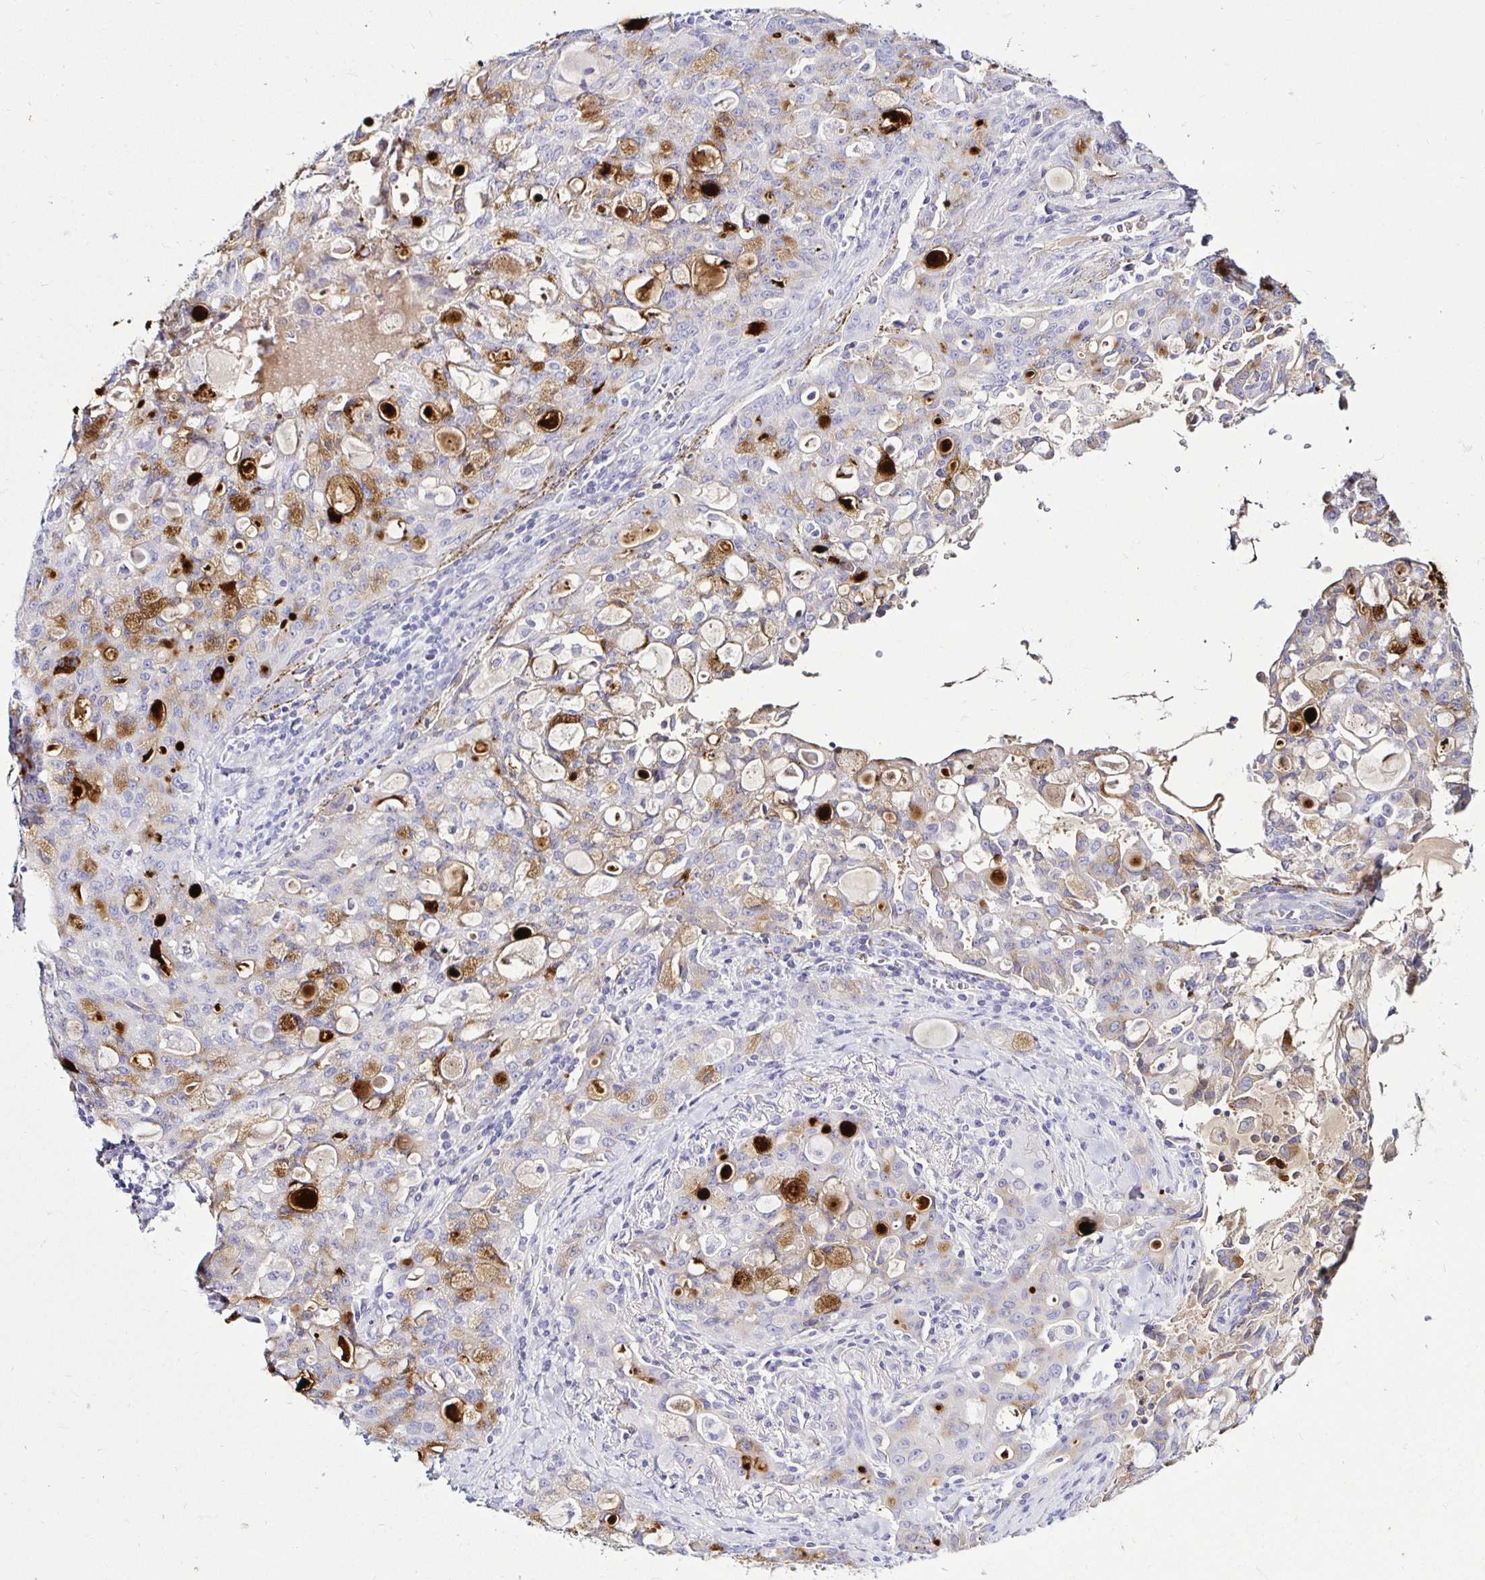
{"staining": {"intensity": "moderate", "quantity": "25%-75%", "location": "cytoplasmic/membranous"}, "tissue": "lung cancer", "cell_type": "Tumor cells", "image_type": "cancer", "snomed": [{"axis": "morphology", "description": "Adenocarcinoma, NOS"}, {"axis": "topography", "description": "Lung"}], "caption": "Immunohistochemistry (DAB (3,3'-diaminobenzidine)) staining of adenocarcinoma (lung) displays moderate cytoplasmic/membranous protein expression in about 25%-75% of tumor cells. (Brightfield microscopy of DAB IHC at high magnification).", "gene": "TIMP1", "patient": {"sex": "female", "age": 44}}